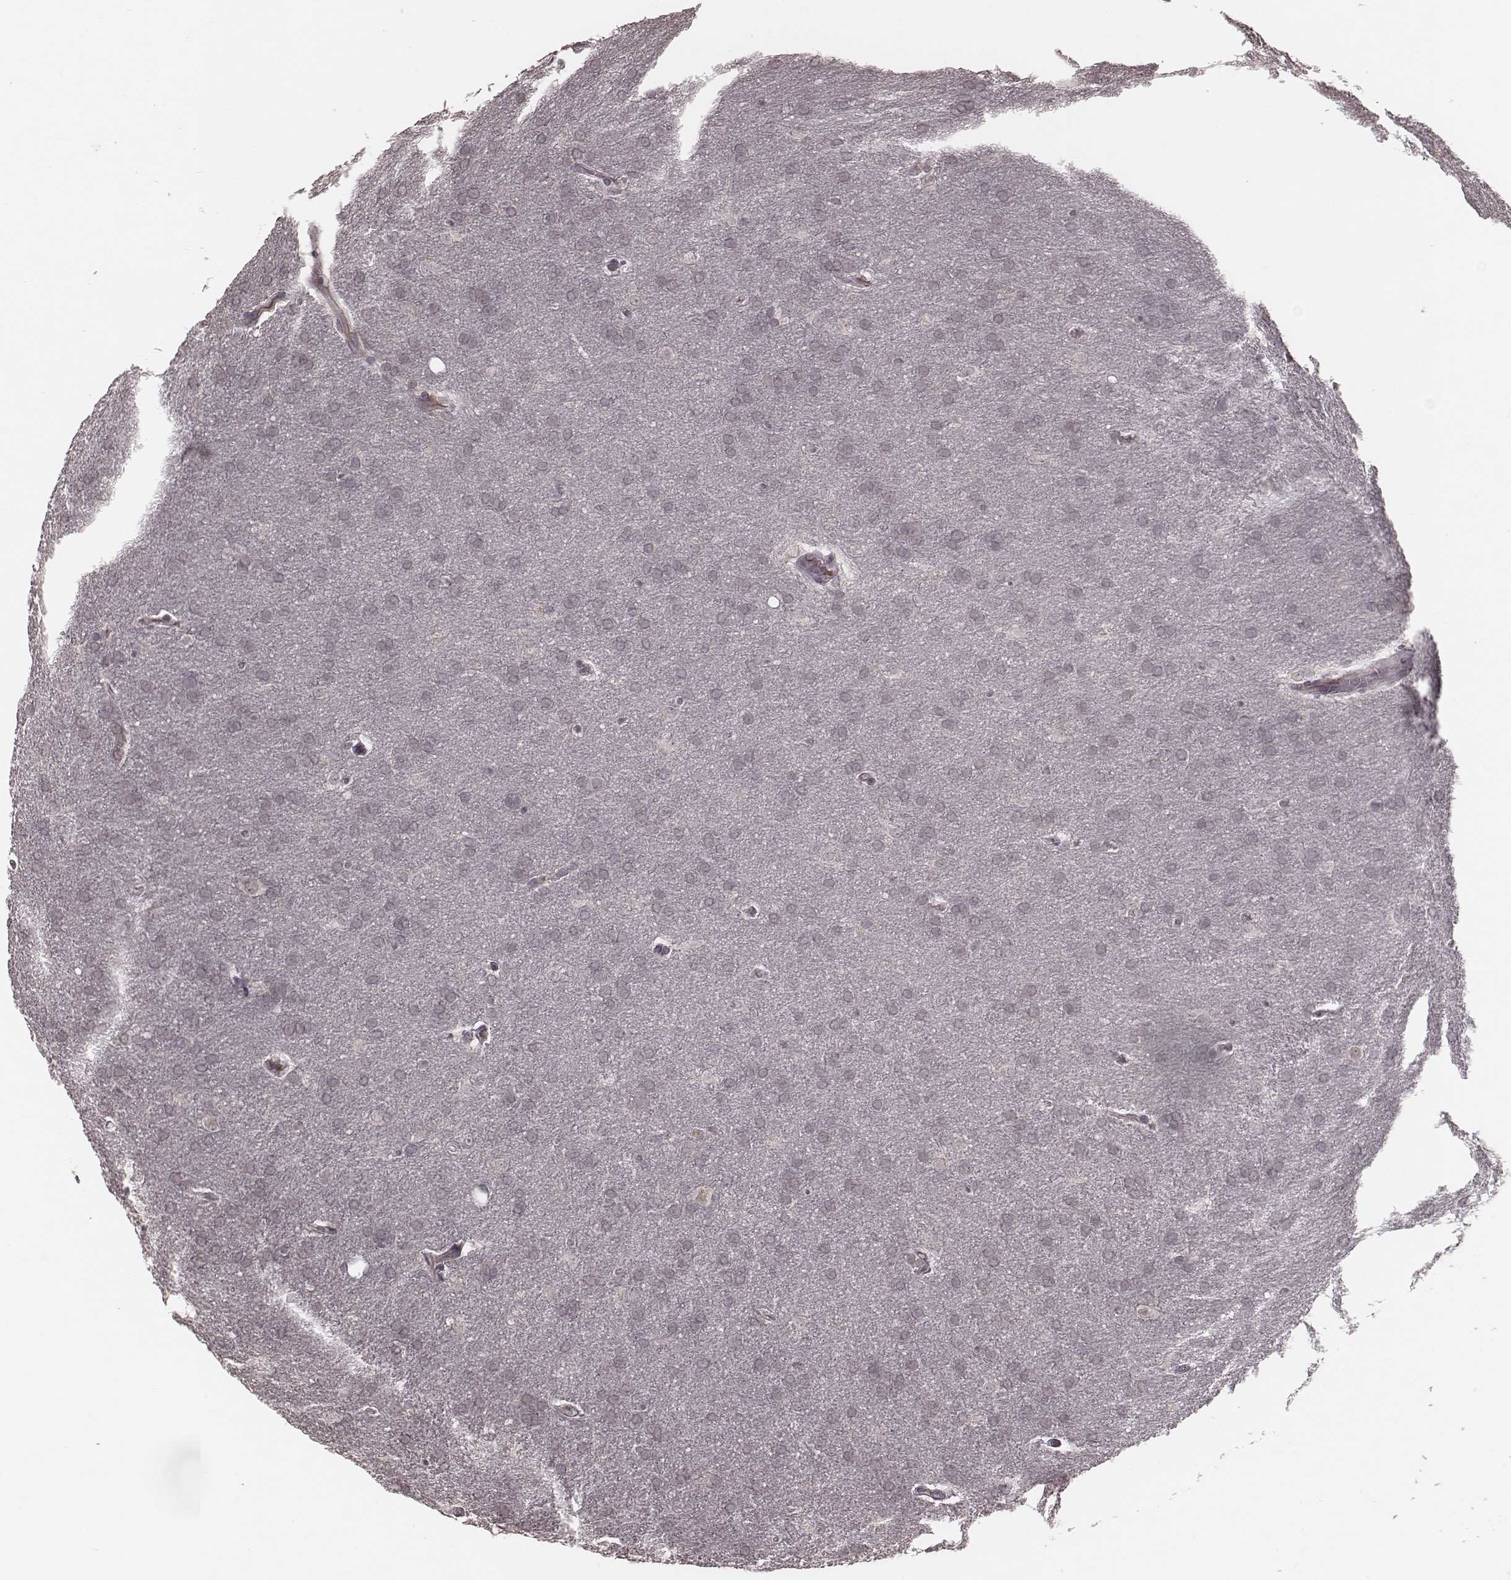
{"staining": {"intensity": "negative", "quantity": "none", "location": "none"}, "tissue": "glioma", "cell_type": "Tumor cells", "image_type": "cancer", "snomed": [{"axis": "morphology", "description": "Glioma, malignant, Low grade"}, {"axis": "topography", "description": "Brain"}], "caption": "DAB immunohistochemical staining of human low-grade glioma (malignant) displays no significant staining in tumor cells.", "gene": "IL5", "patient": {"sex": "female", "age": 32}}